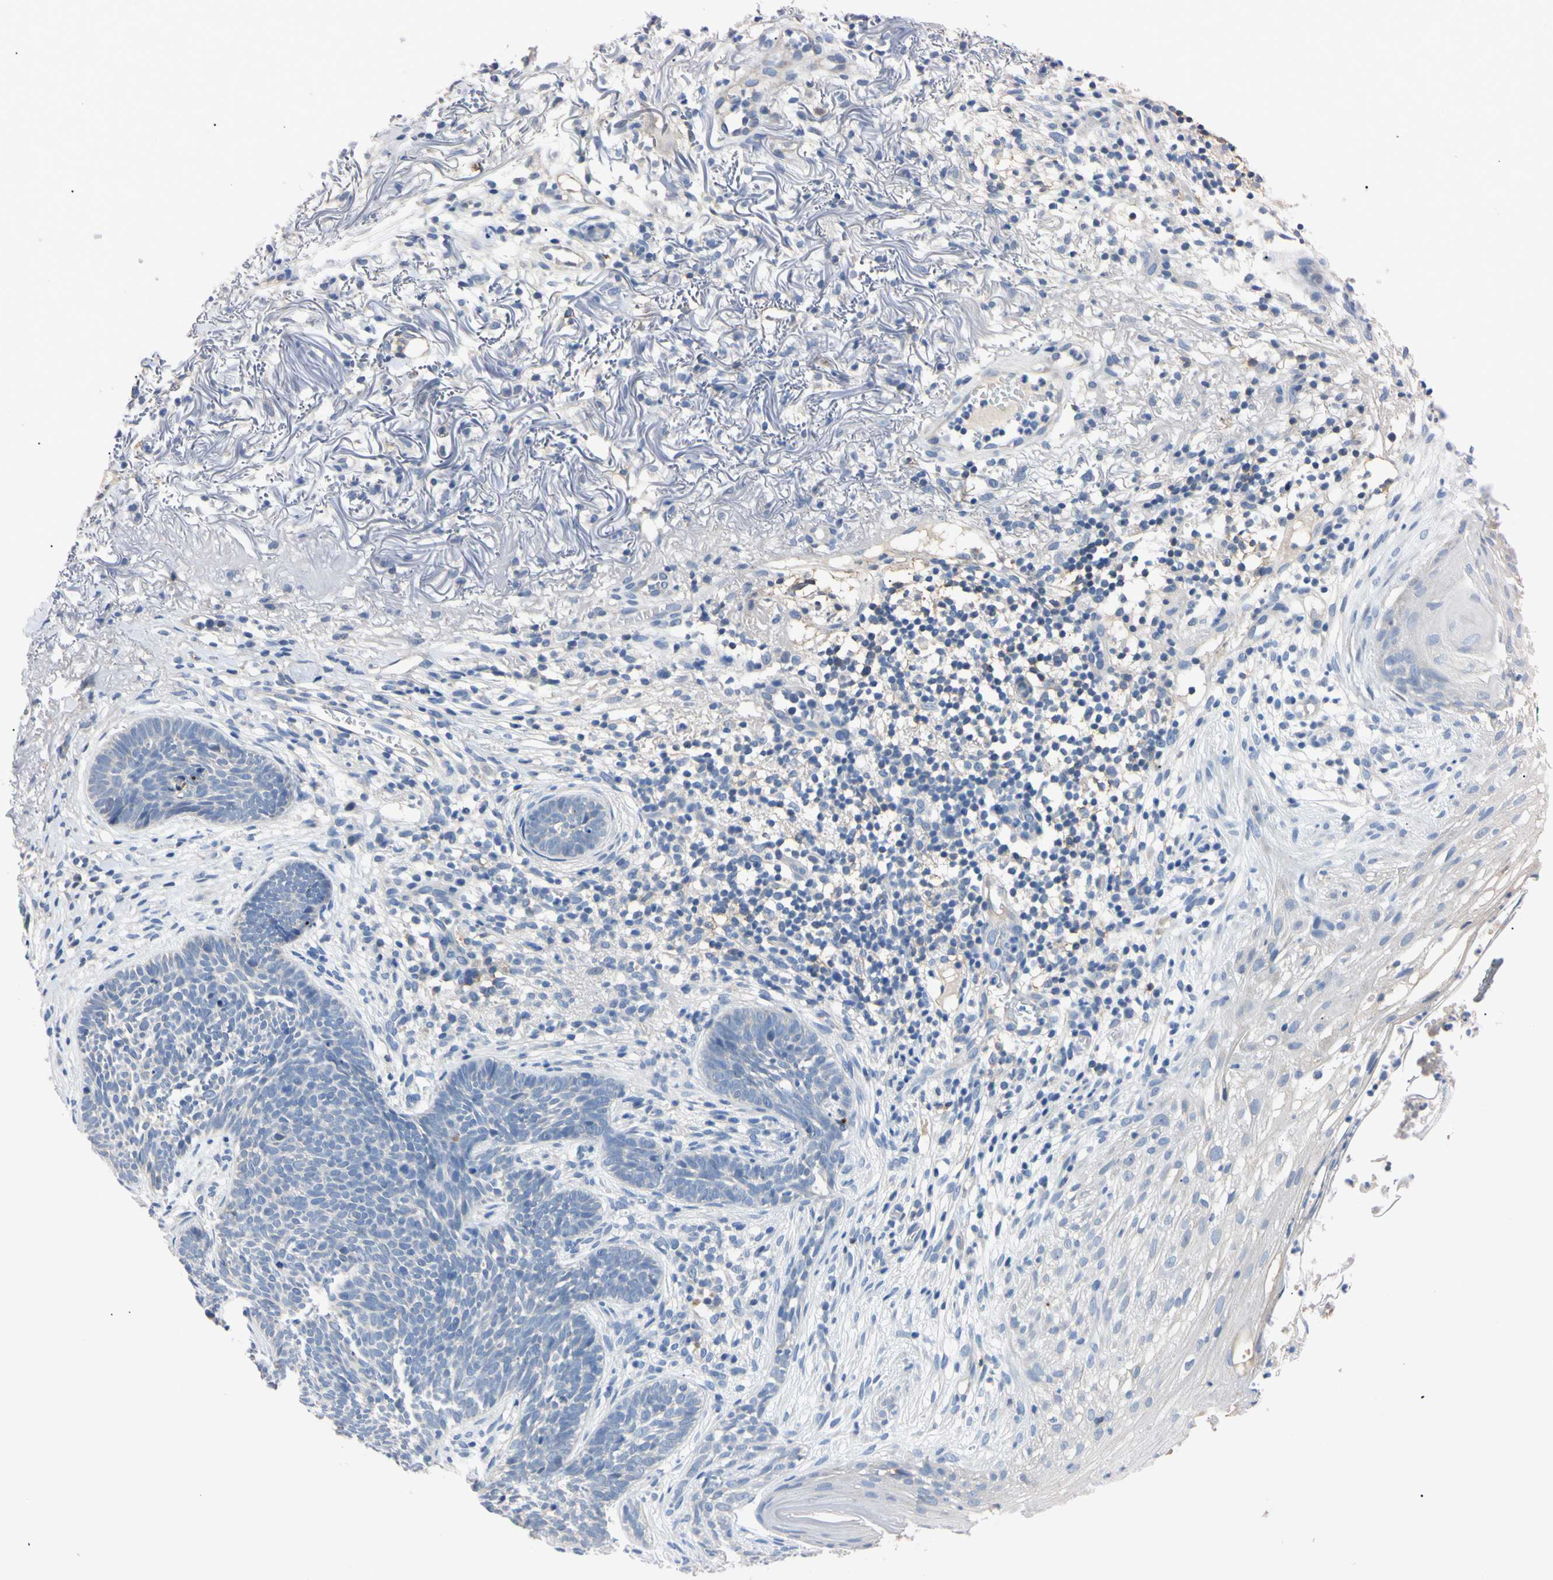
{"staining": {"intensity": "negative", "quantity": "none", "location": "none"}, "tissue": "skin cancer", "cell_type": "Tumor cells", "image_type": "cancer", "snomed": [{"axis": "morphology", "description": "Basal cell carcinoma"}, {"axis": "topography", "description": "Skin"}], "caption": "A photomicrograph of skin cancer stained for a protein displays no brown staining in tumor cells. (DAB IHC, high magnification).", "gene": "PNKD", "patient": {"sex": "female", "age": 70}}